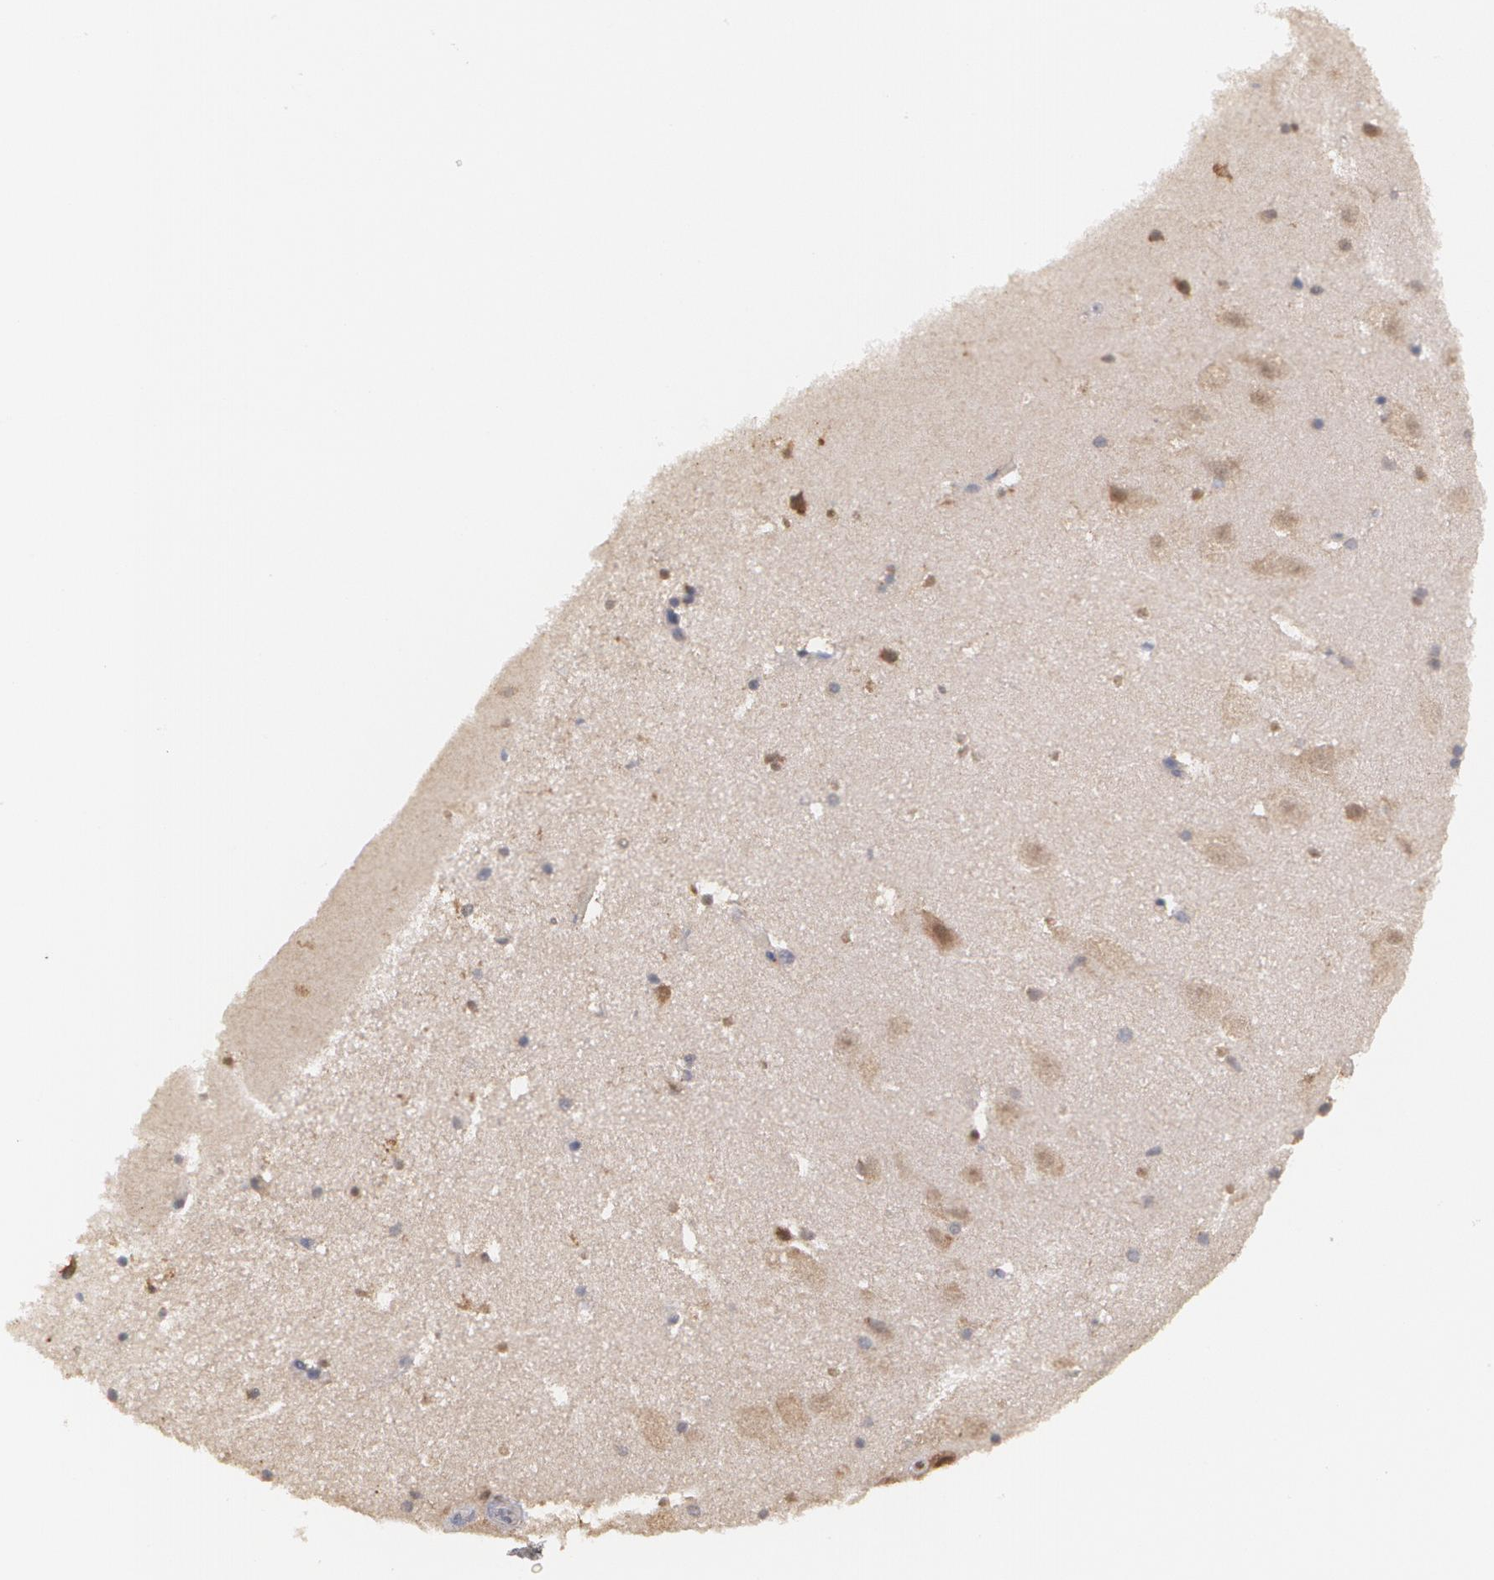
{"staining": {"intensity": "moderate", "quantity": "25%-75%", "location": "cytoplasmic/membranous"}, "tissue": "hippocampus", "cell_type": "Glial cells", "image_type": "normal", "snomed": [{"axis": "morphology", "description": "Normal tissue, NOS"}, {"axis": "topography", "description": "Hippocampus"}], "caption": "Hippocampus stained for a protein (brown) displays moderate cytoplasmic/membranous positive expression in about 25%-75% of glial cells.", "gene": "MTHFD1", "patient": {"sex": "male", "age": 45}}